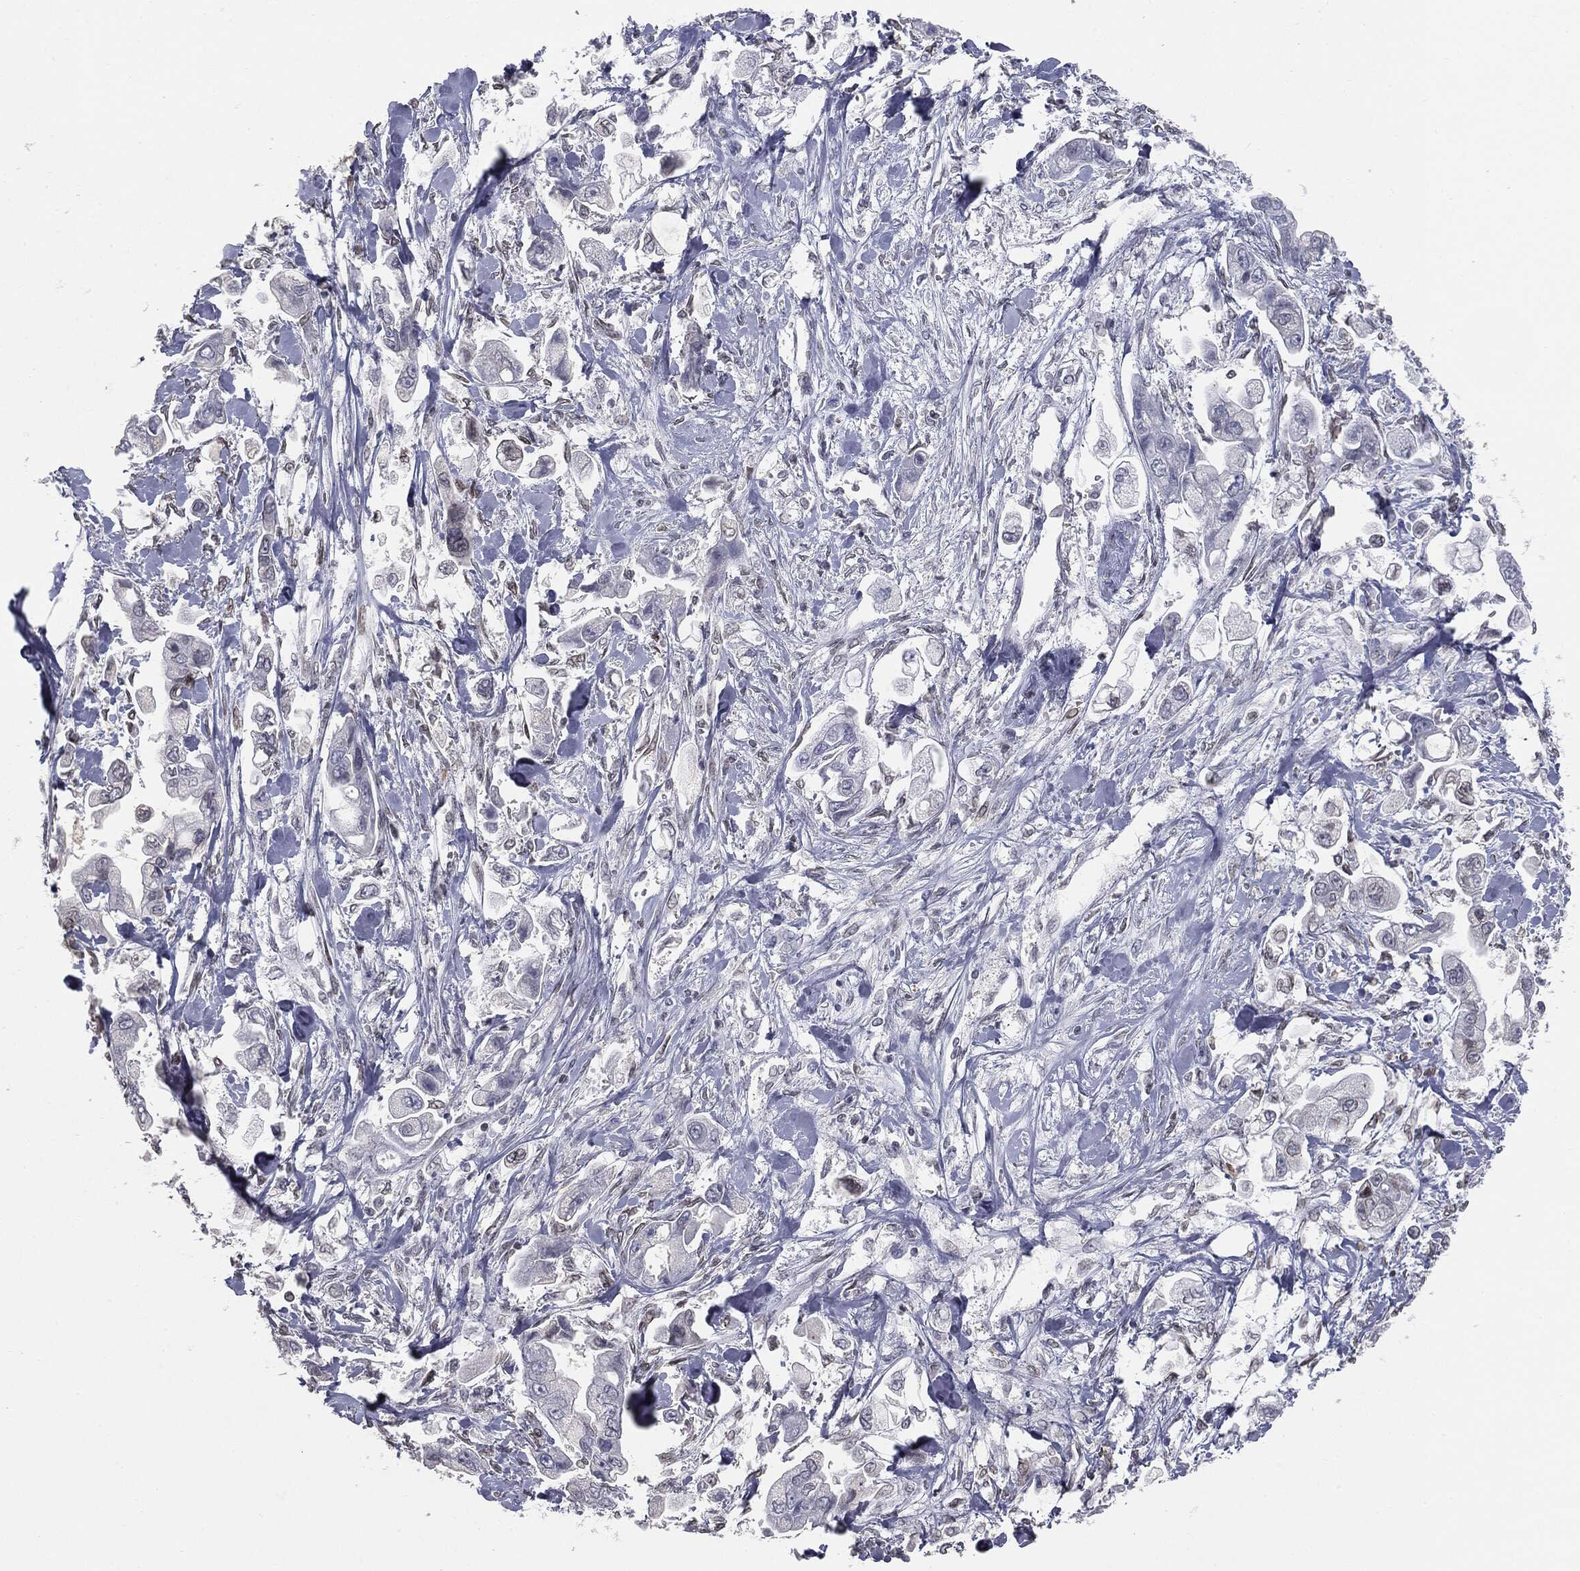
{"staining": {"intensity": "negative", "quantity": "none", "location": "none"}, "tissue": "stomach cancer", "cell_type": "Tumor cells", "image_type": "cancer", "snomed": [{"axis": "morphology", "description": "Adenocarcinoma, NOS"}, {"axis": "topography", "description": "Stomach"}], "caption": "Adenocarcinoma (stomach) was stained to show a protein in brown. There is no significant positivity in tumor cells. The staining is performed using DAB brown chromogen with nuclei counter-stained in using hematoxylin.", "gene": "ALDOB", "patient": {"sex": "male", "age": 62}}